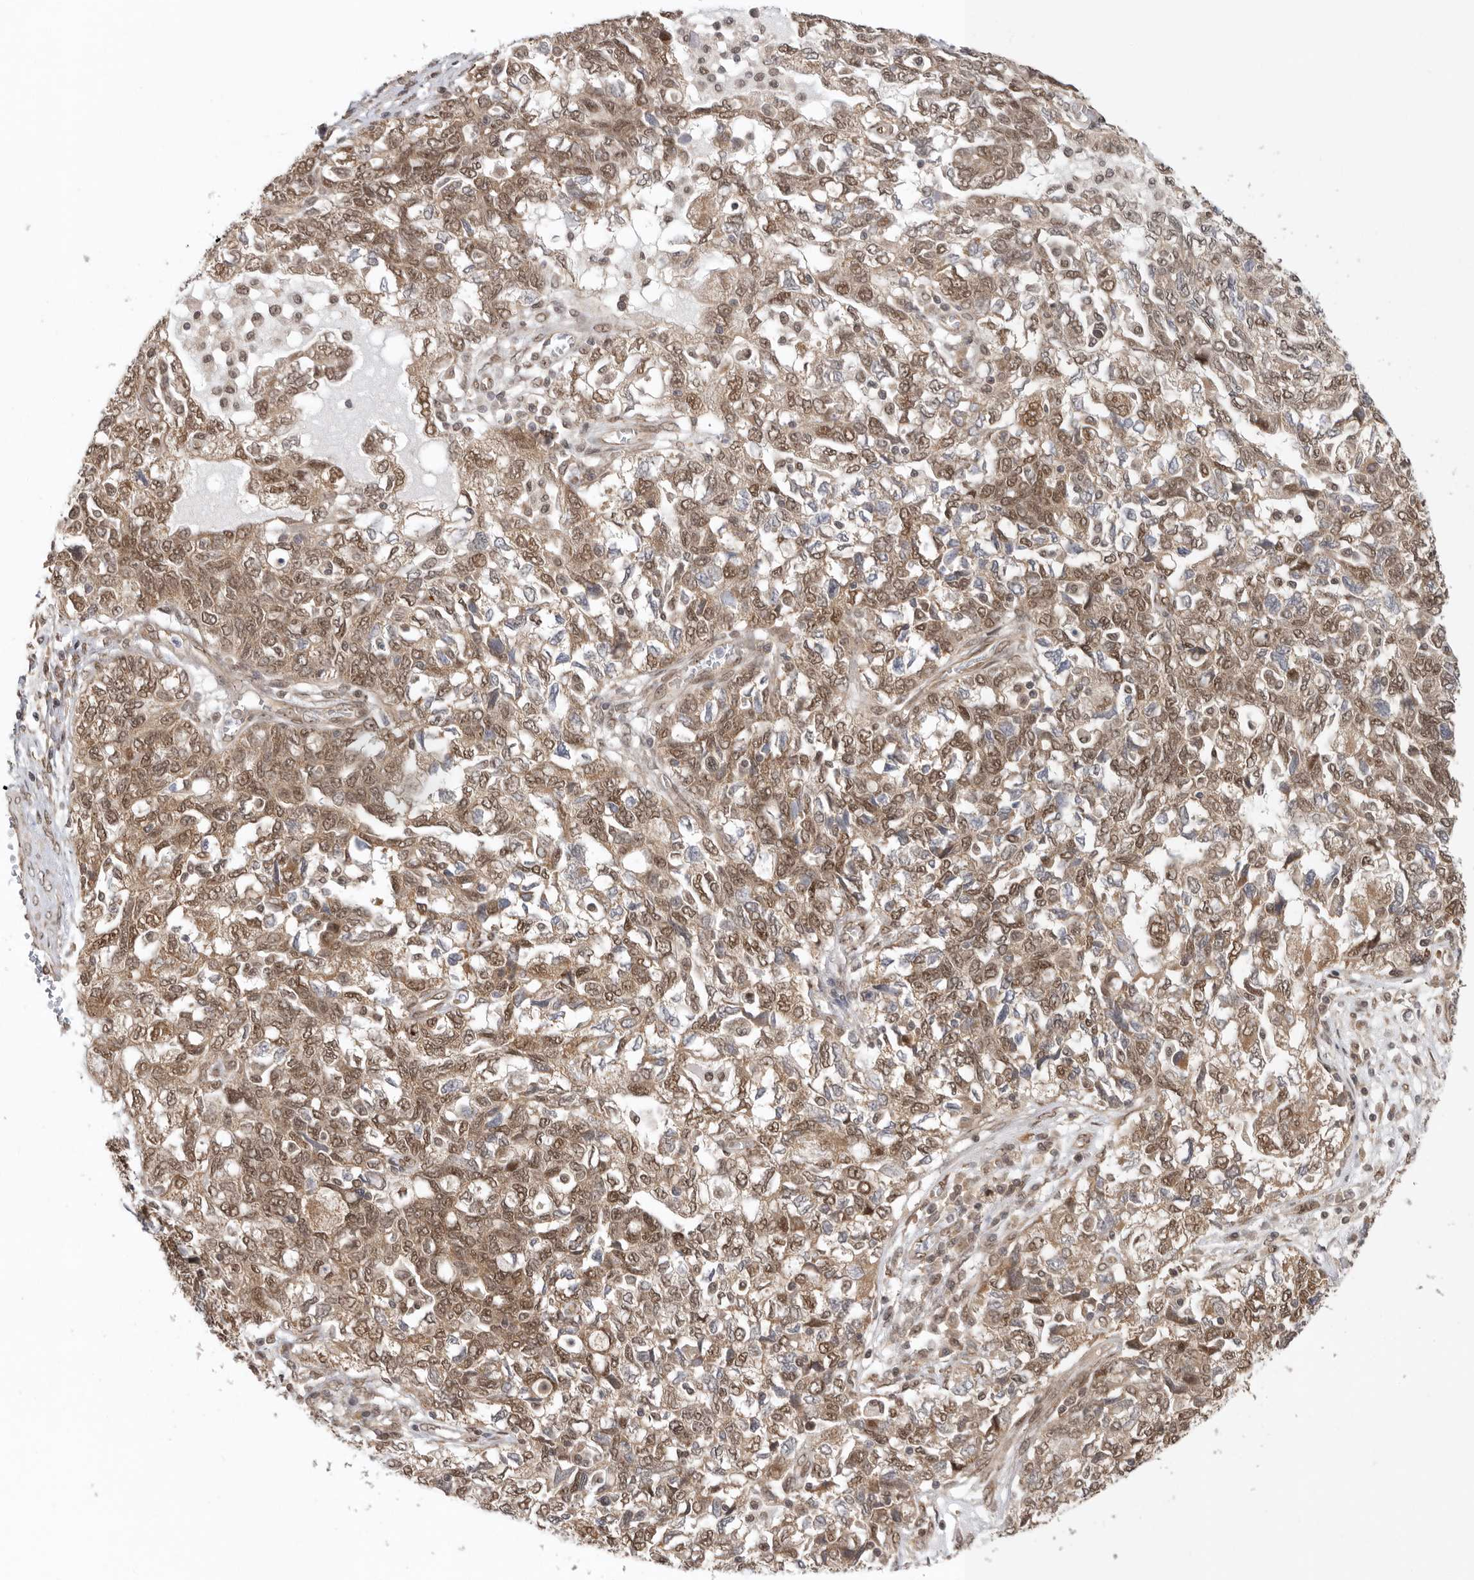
{"staining": {"intensity": "moderate", "quantity": ">75%", "location": "cytoplasmic/membranous,nuclear"}, "tissue": "ovarian cancer", "cell_type": "Tumor cells", "image_type": "cancer", "snomed": [{"axis": "morphology", "description": "Carcinoma, NOS"}, {"axis": "morphology", "description": "Cystadenocarcinoma, serous, NOS"}, {"axis": "topography", "description": "Ovary"}], "caption": "Brown immunohistochemical staining in human ovarian carcinoma demonstrates moderate cytoplasmic/membranous and nuclear positivity in approximately >75% of tumor cells.", "gene": "VPS50", "patient": {"sex": "female", "age": 69}}